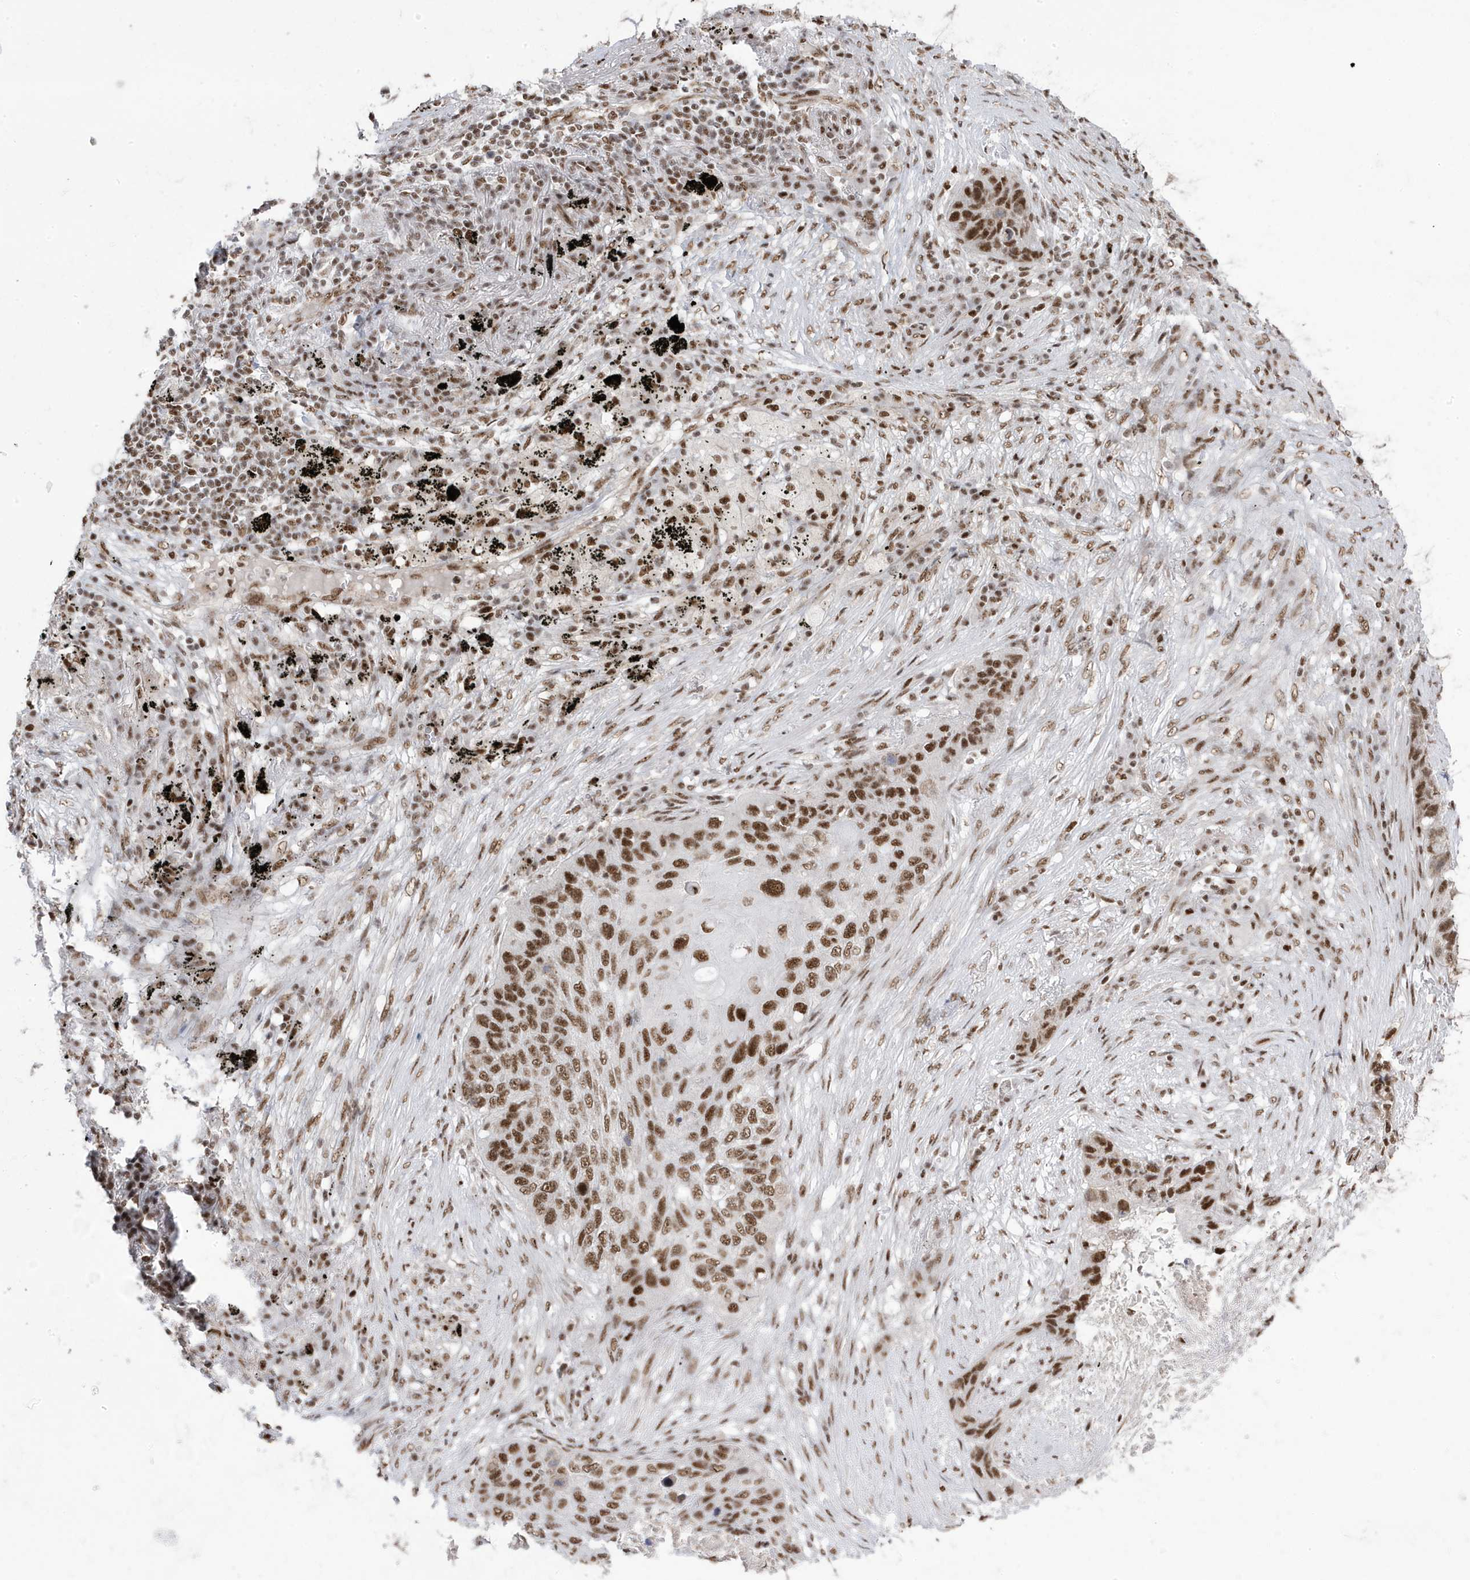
{"staining": {"intensity": "strong", "quantity": ">75%", "location": "nuclear"}, "tissue": "lung cancer", "cell_type": "Tumor cells", "image_type": "cancer", "snomed": [{"axis": "morphology", "description": "Squamous cell carcinoma, NOS"}, {"axis": "topography", "description": "Lung"}], "caption": "Brown immunohistochemical staining in lung cancer (squamous cell carcinoma) reveals strong nuclear positivity in approximately >75% of tumor cells.", "gene": "MTREX", "patient": {"sex": "female", "age": 63}}